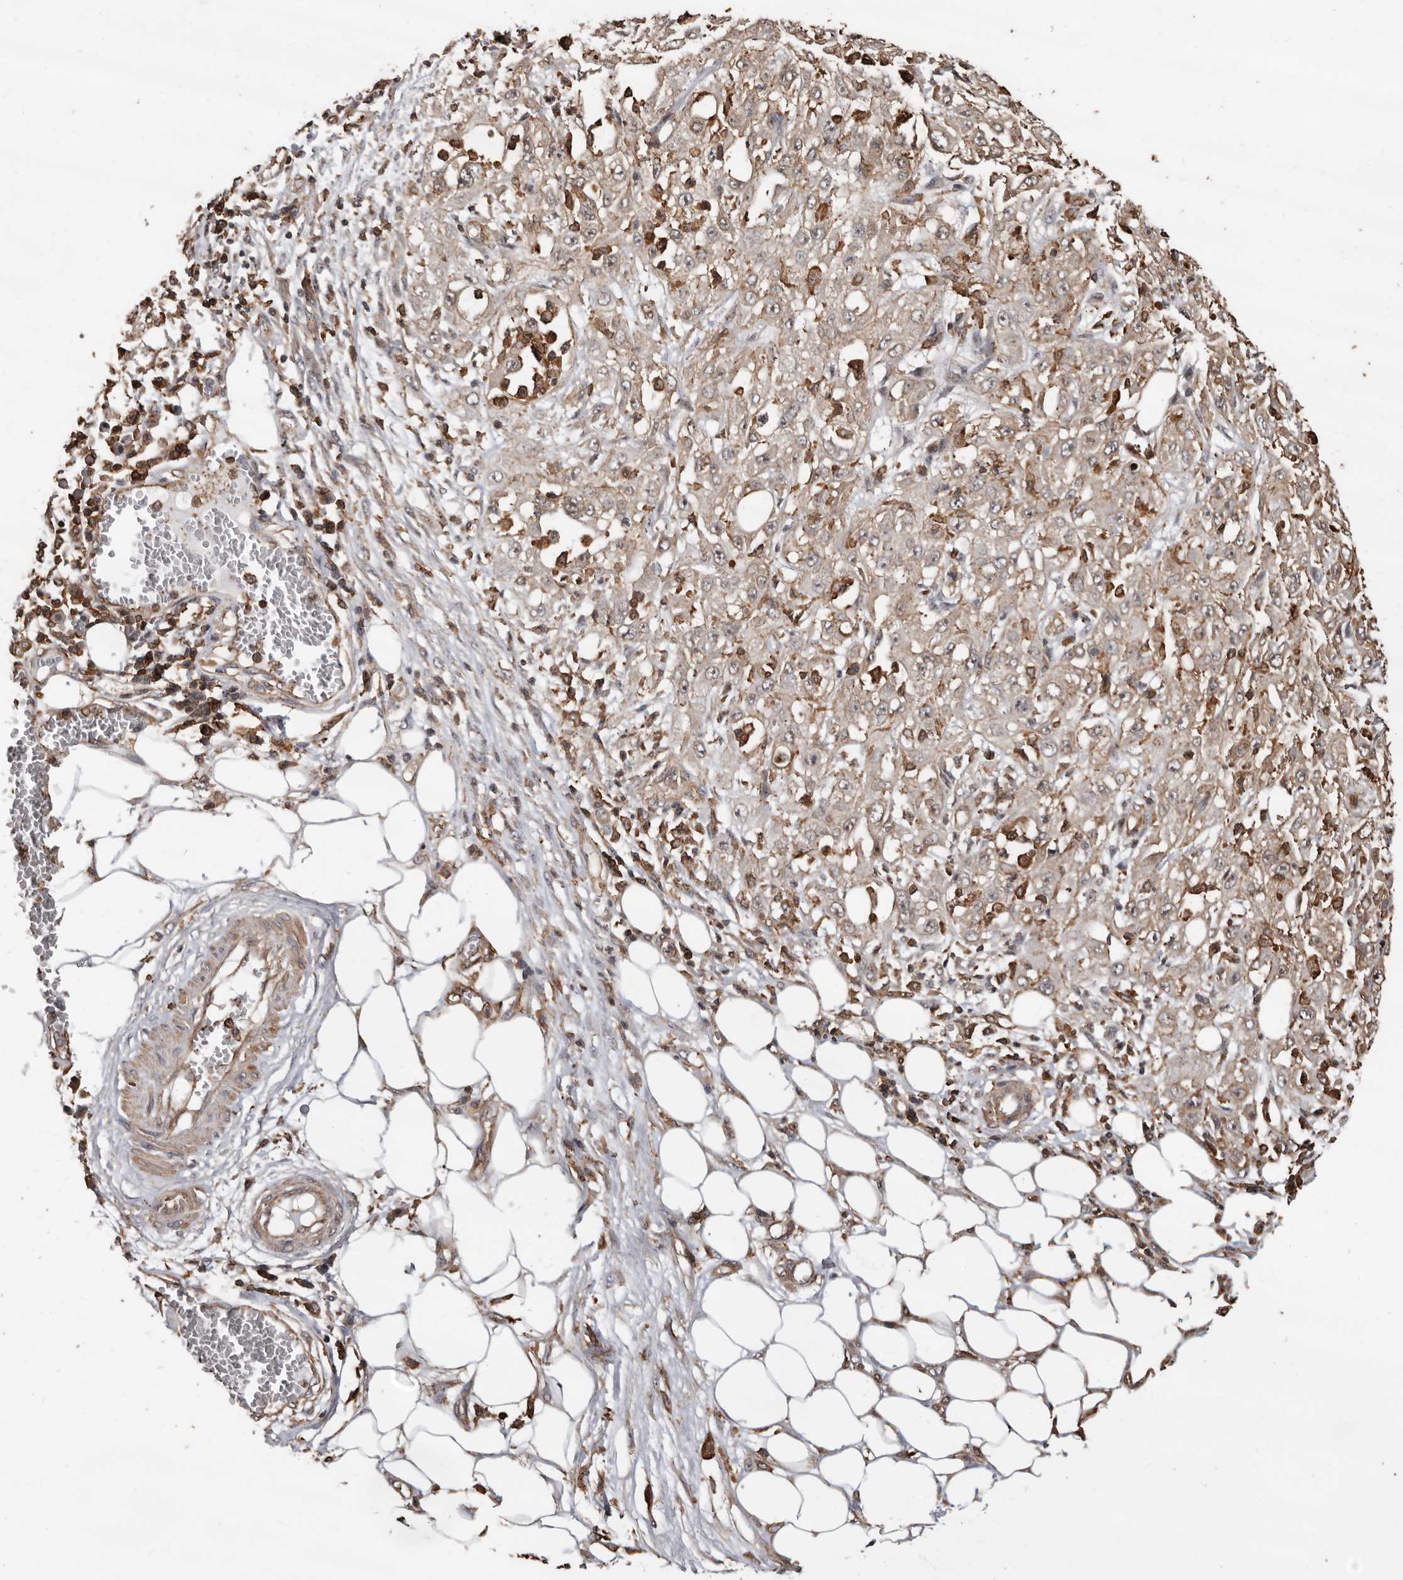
{"staining": {"intensity": "weak", "quantity": "25%-75%", "location": "cytoplasmic/membranous"}, "tissue": "skin cancer", "cell_type": "Tumor cells", "image_type": "cancer", "snomed": [{"axis": "morphology", "description": "Squamous cell carcinoma, NOS"}, {"axis": "morphology", "description": "Squamous cell carcinoma, metastatic, NOS"}, {"axis": "topography", "description": "Skin"}, {"axis": "topography", "description": "Lymph node"}], "caption": "Immunohistochemistry (IHC) photomicrograph of neoplastic tissue: skin cancer stained using IHC displays low levels of weak protein expression localized specifically in the cytoplasmic/membranous of tumor cells, appearing as a cytoplasmic/membranous brown color.", "gene": "GSK3A", "patient": {"sex": "male", "age": 75}}